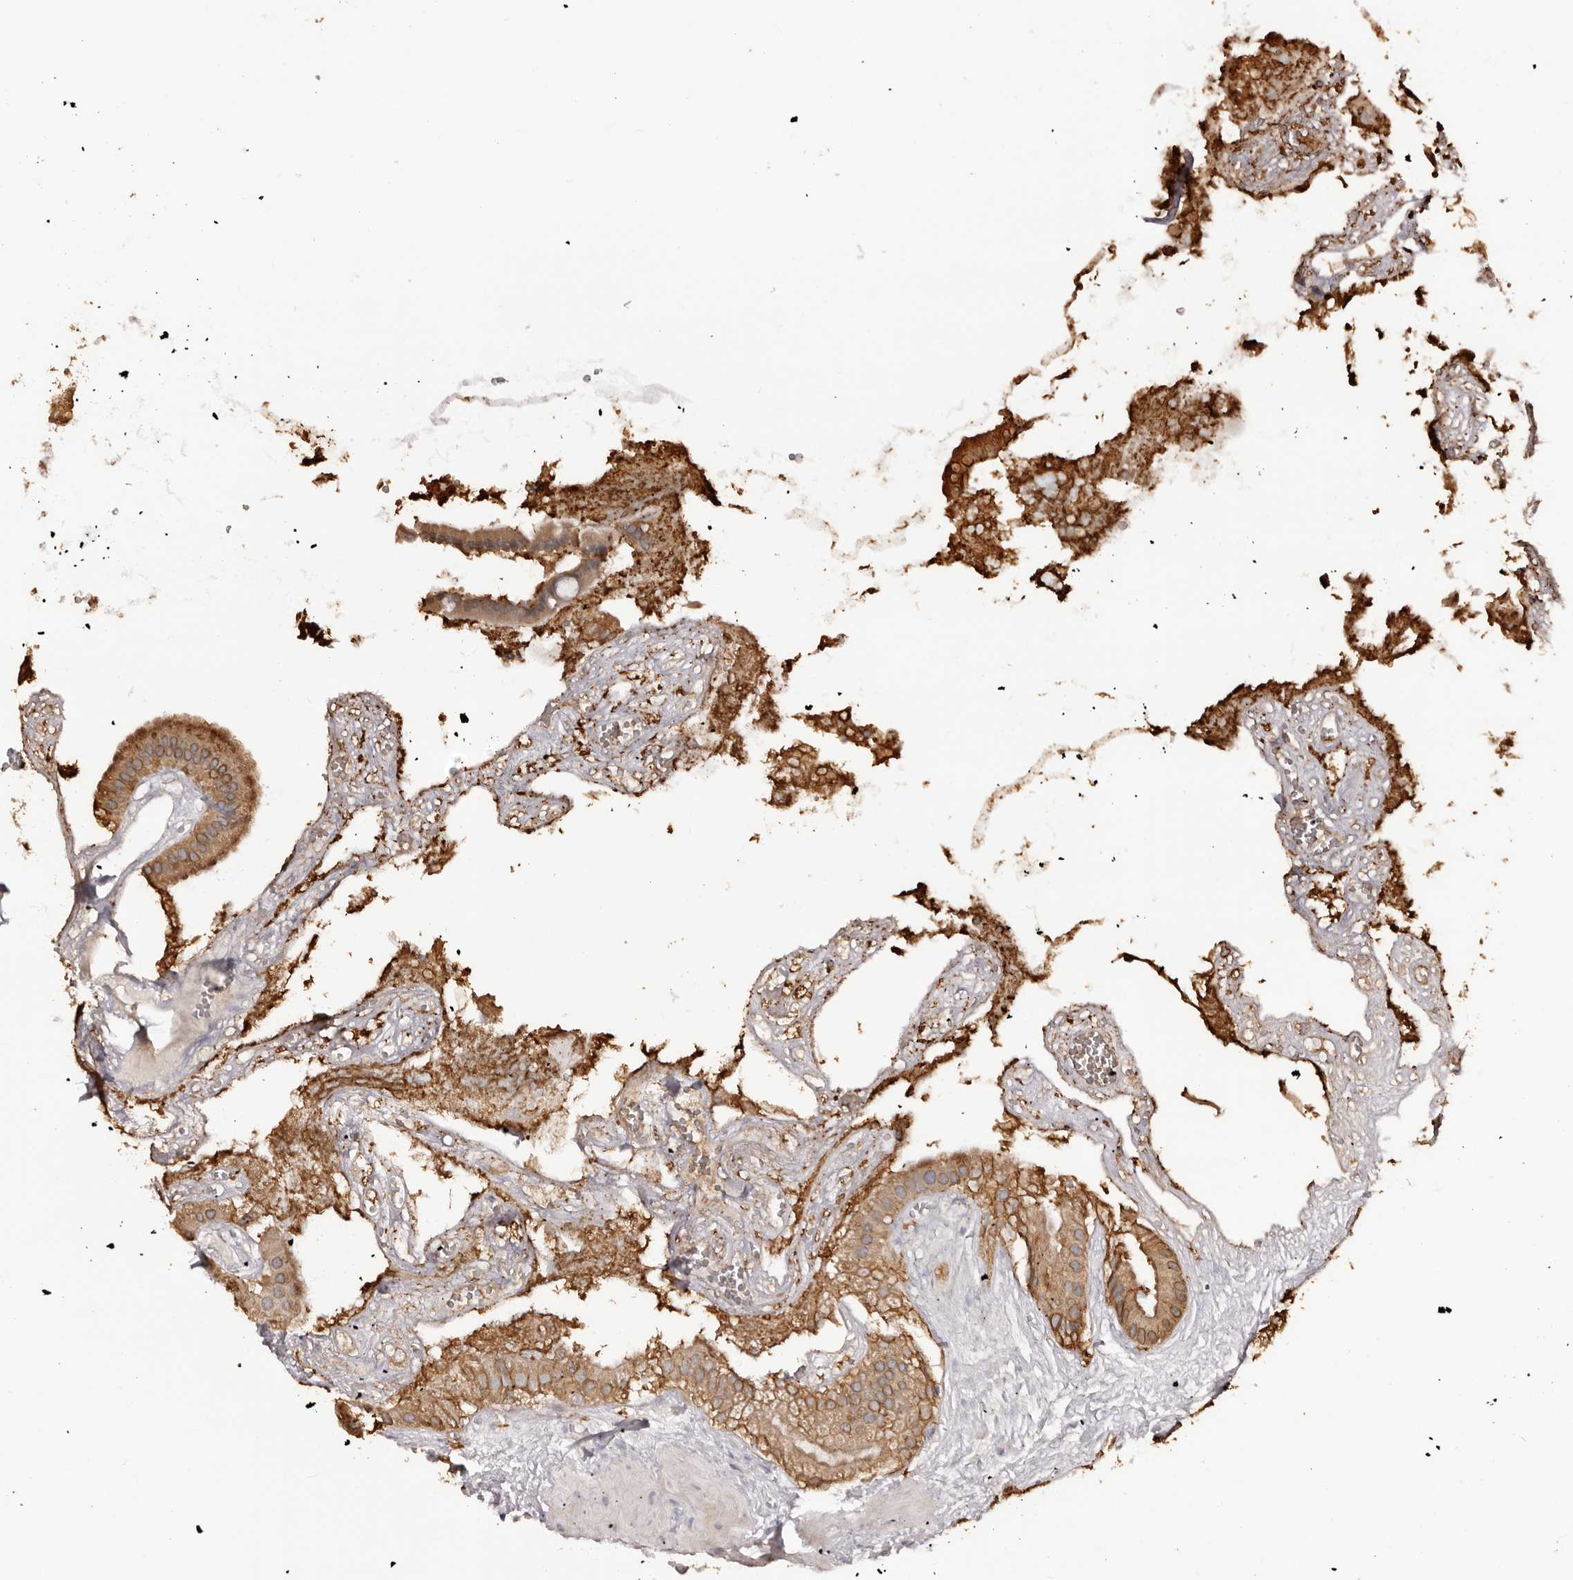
{"staining": {"intensity": "moderate", "quantity": ">75%", "location": "cytoplasmic/membranous"}, "tissue": "gallbladder", "cell_type": "Glandular cells", "image_type": "normal", "snomed": [{"axis": "morphology", "description": "Normal tissue, NOS"}, {"axis": "topography", "description": "Gallbladder"}], "caption": "Benign gallbladder exhibits moderate cytoplasmic/membranous positivity in about >75% of glandular cells, visualized by immunohistochemistry. (Stains: DAB in brown, nuclei in blue, Microscopy: brightfield microscopy at high magnification).", "gene": "KCNJ8", "patient": {"sex": "male", "age": 55}}